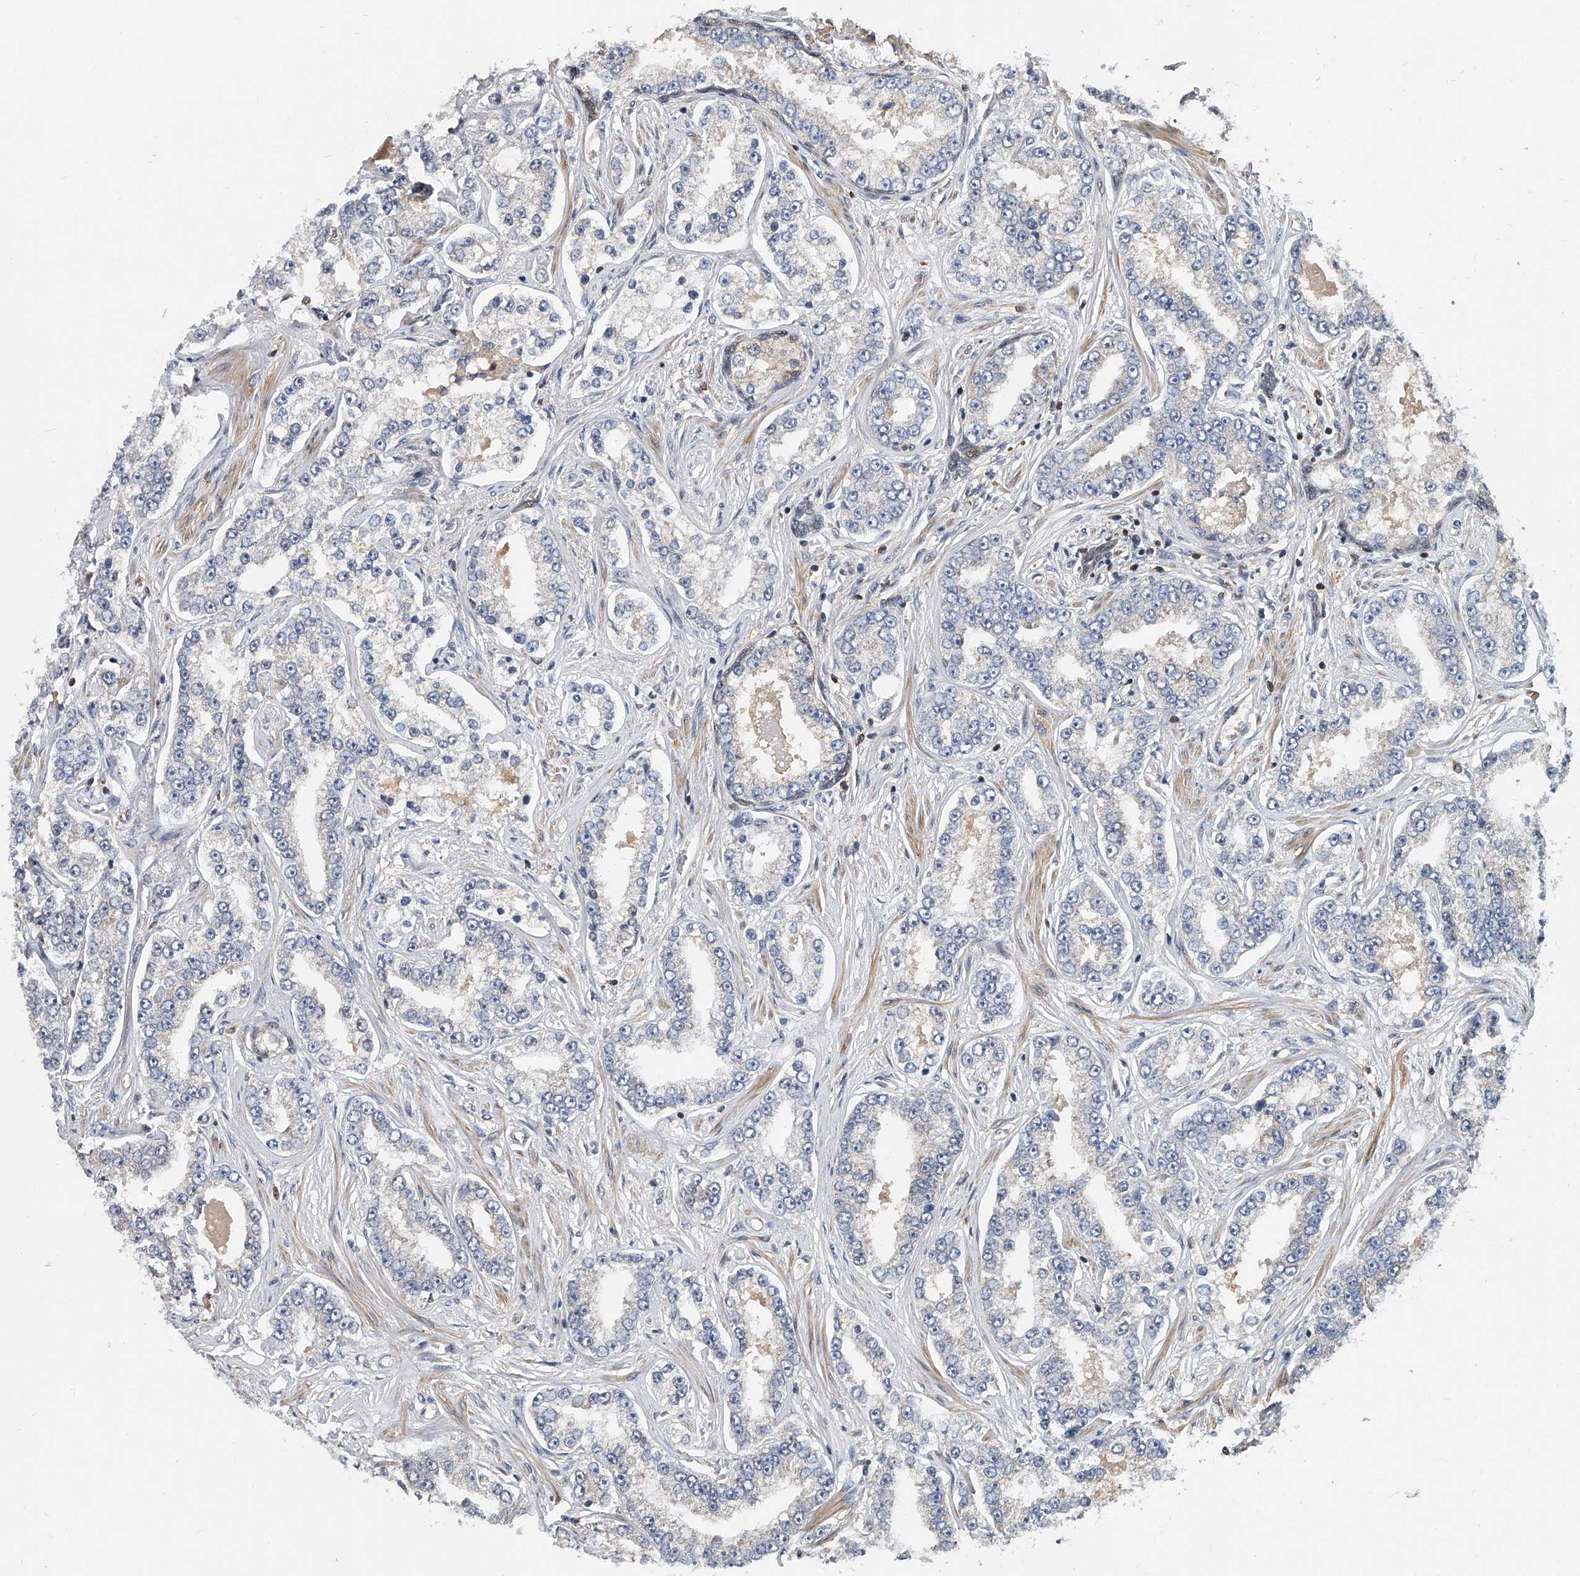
{"staining": {"intensity": "negative", "quantity": "none", "location": "none"}, "tissue": "prostate cancer", "cell_type": "Tumor cells", "image_type": "cancer", "snomed": [{"axis": "morphology", "description": "Normal tissue, NOS"}, {"axis": "morphology", "description": "Adenocarcinoma, High grade"}, {"axis": "topography", "description": "Prostate"}], "caption": "Tumor cells show no significant protein staining in prostate adenocarcinoma (high-grade).", "gene": "CD200", "patient": {"sex": "male", "age": 83}}